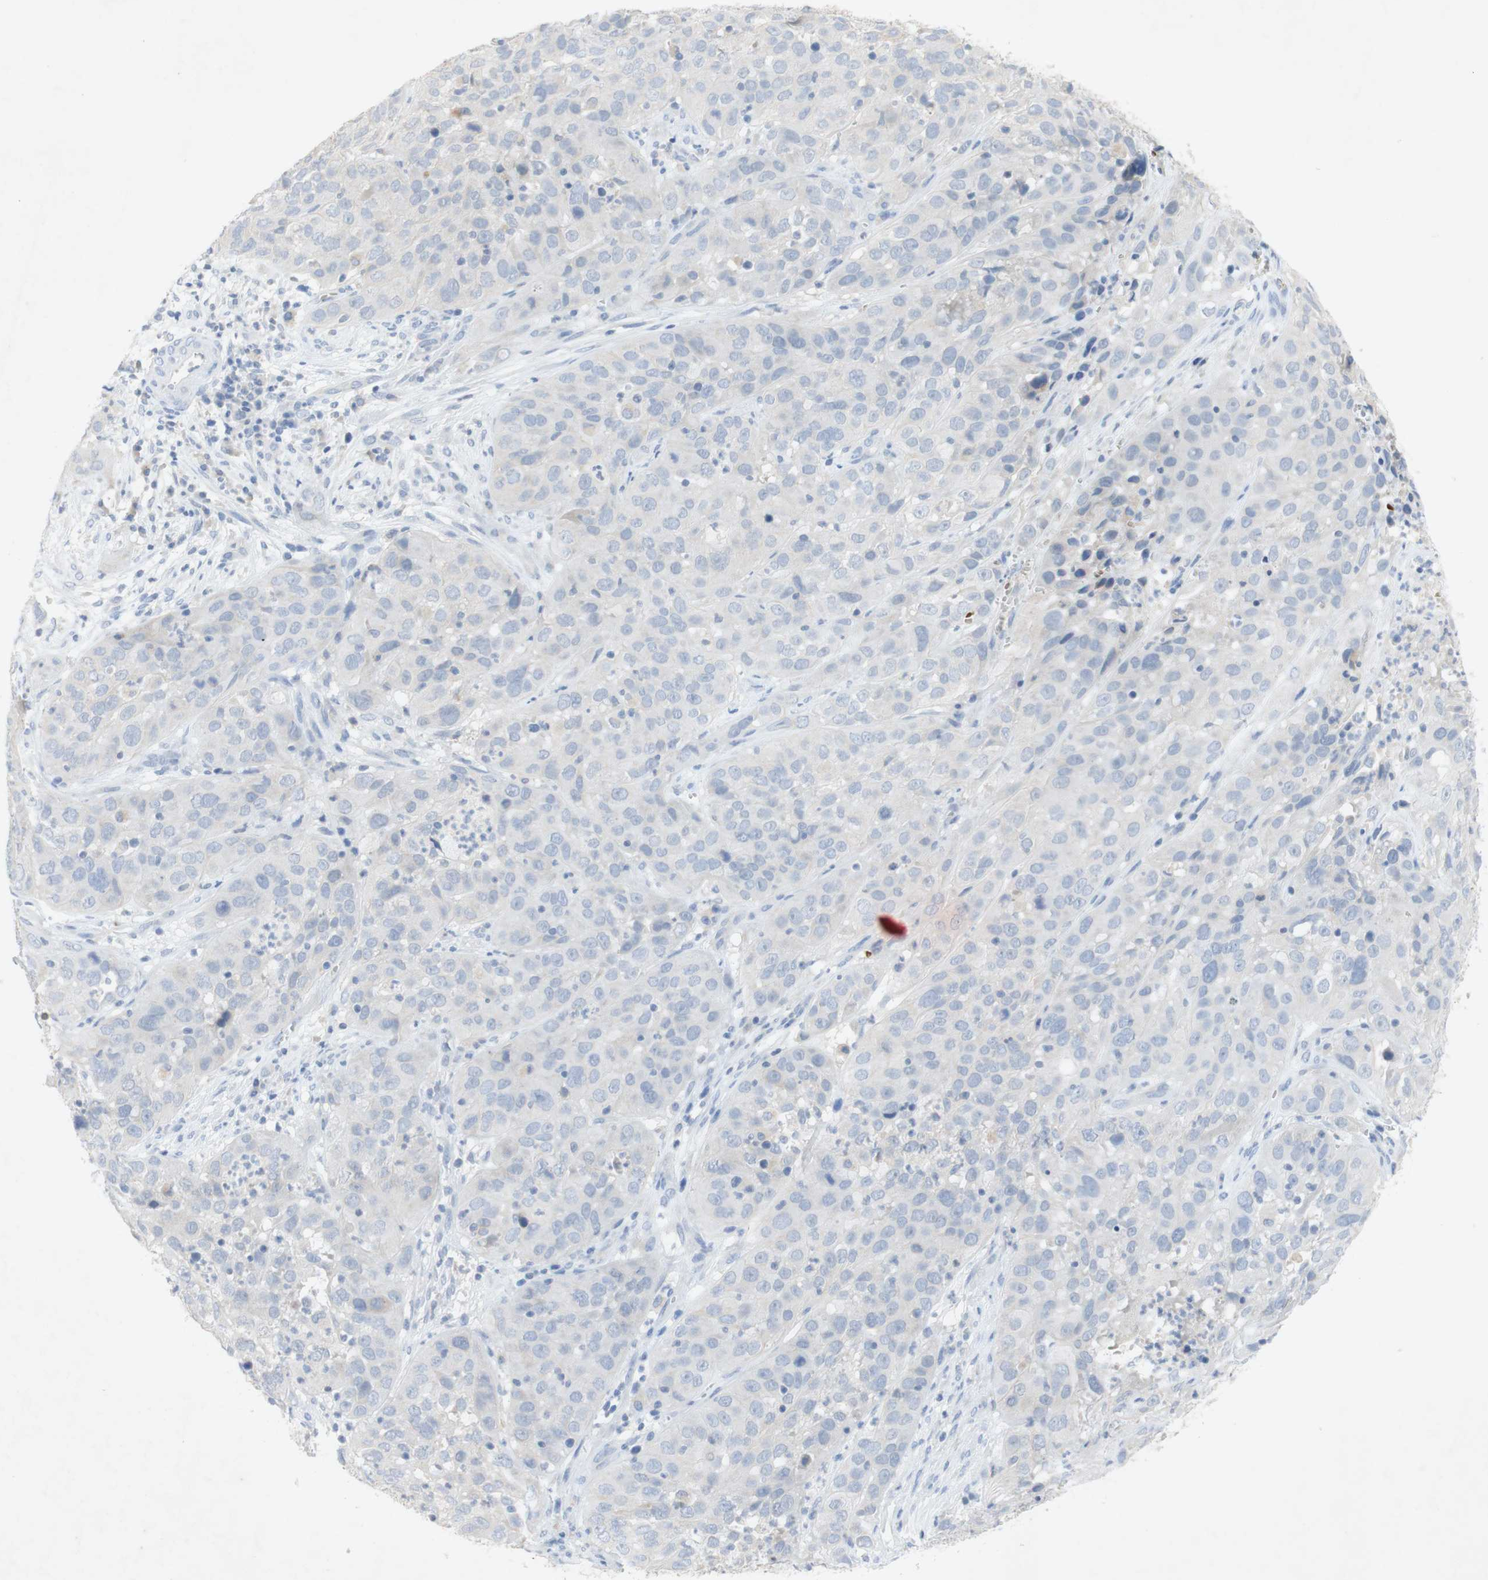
{"staining": {"intensity": "negative", "quantity": "none", "location": "none"}, "tissue": "cervical cancer", "cell_type": "Tumor cells", "image_type": "cancer", "snomed": [{"axis": "morphology", "description": "Squamous cell carcinoma, NOS"}, {"axis": "topography", "description": "Cervix"}], "caption": "High magnification brightfield microscopy of cervical cancer (squamous cell carcinoma) stained with DAB (3,3'-diaminobenzidine) (brown) and counterstained with hematoxylin (blue): tumor cells show no significant expression.", "gene": "EPO", "patient": {"sex": "female", "age": 32}}